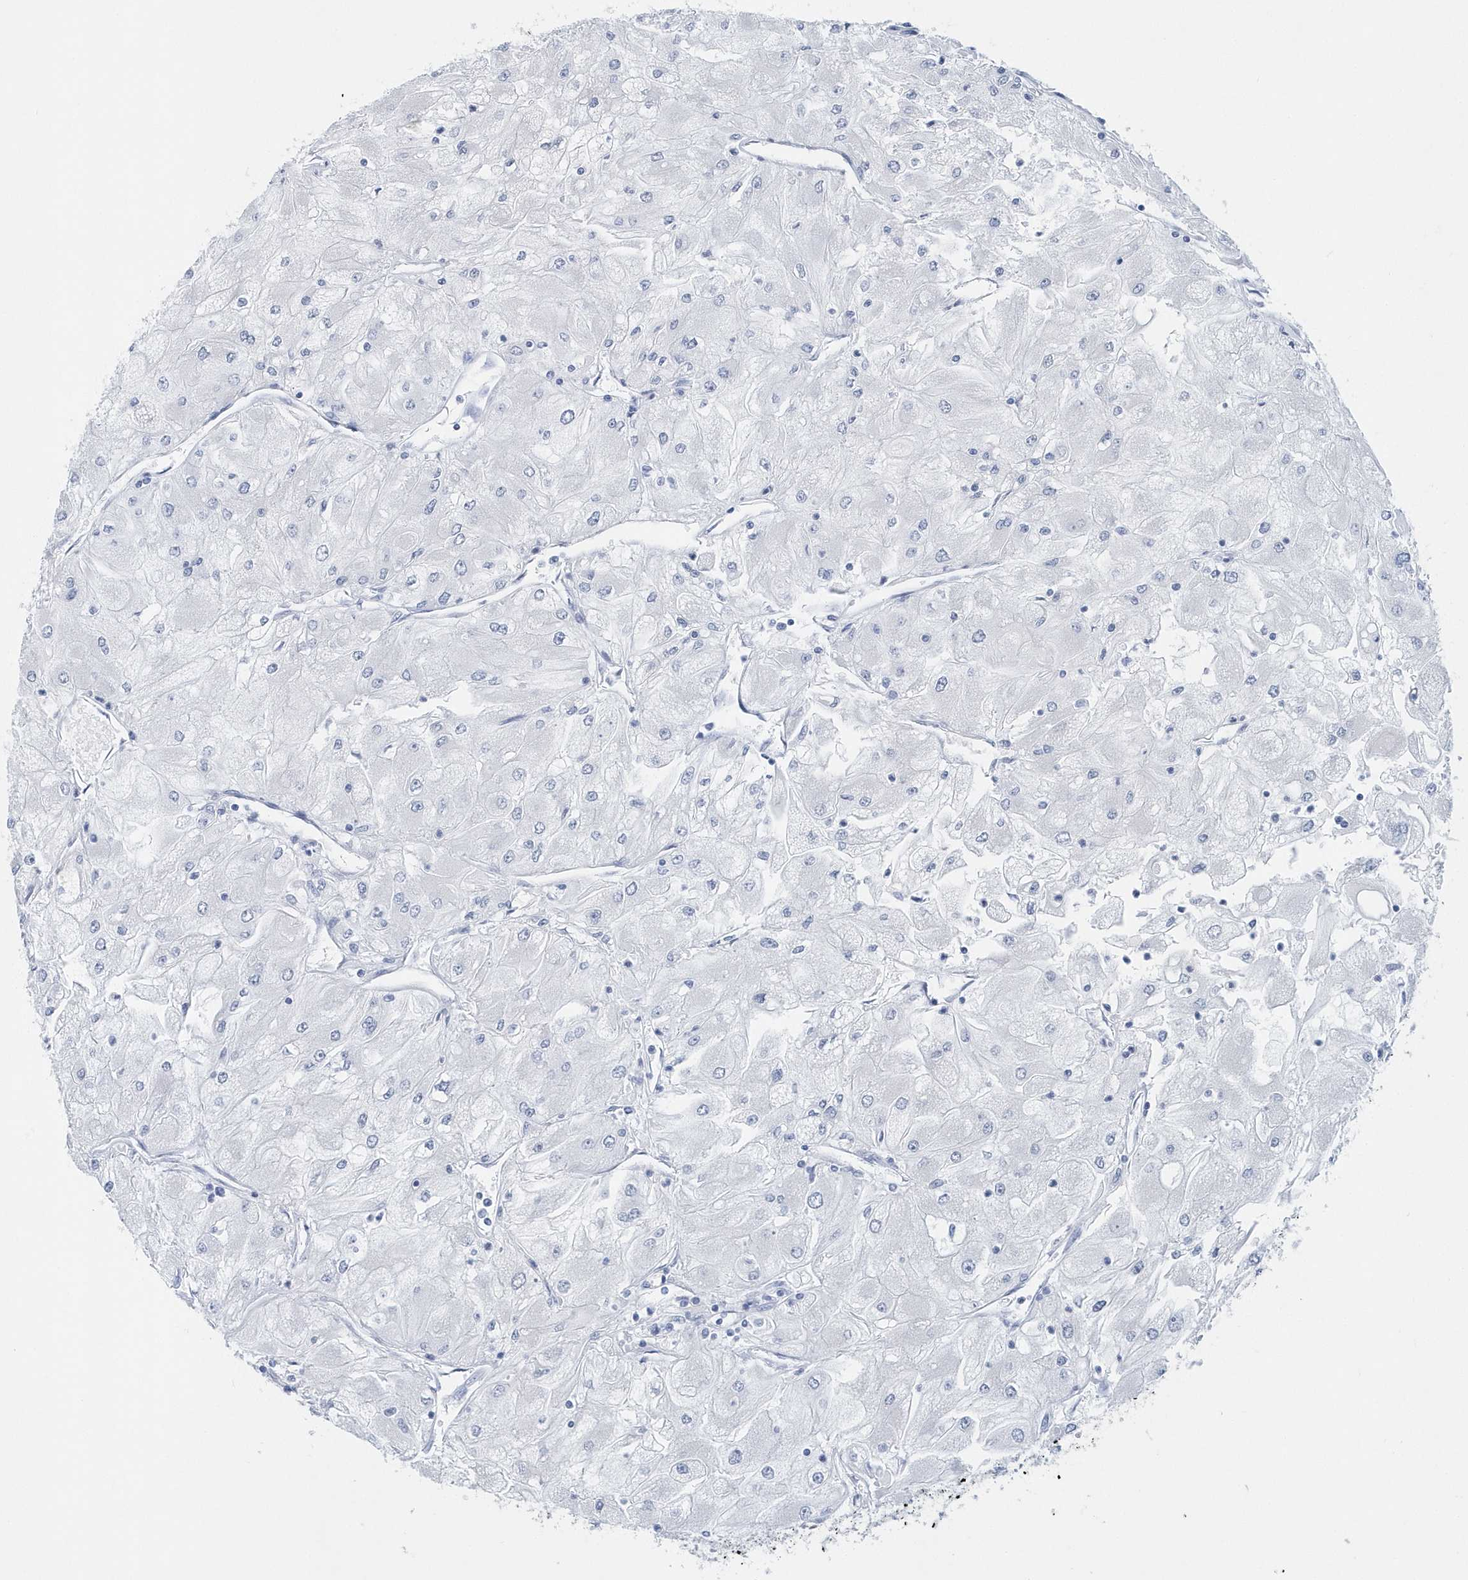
{"staining": {"intensity": "negative", "quantity": "none", "location": "none"}, "tissue": "renal cancer", "cell_type": "Tumor cells", "image_type": "cancer", "snomed": [{"axis": "morphology", "description": "Adenocarcinoma, NOS"}, {"axis": "topography", "description": "Kidney"}], "caption": "Renal cancer stained for a protein using immunohistochemistry (IHC) shows no staining tumor cells.", "gene": "PTPRO", "patient": {"sex": "male", "age": 80}}